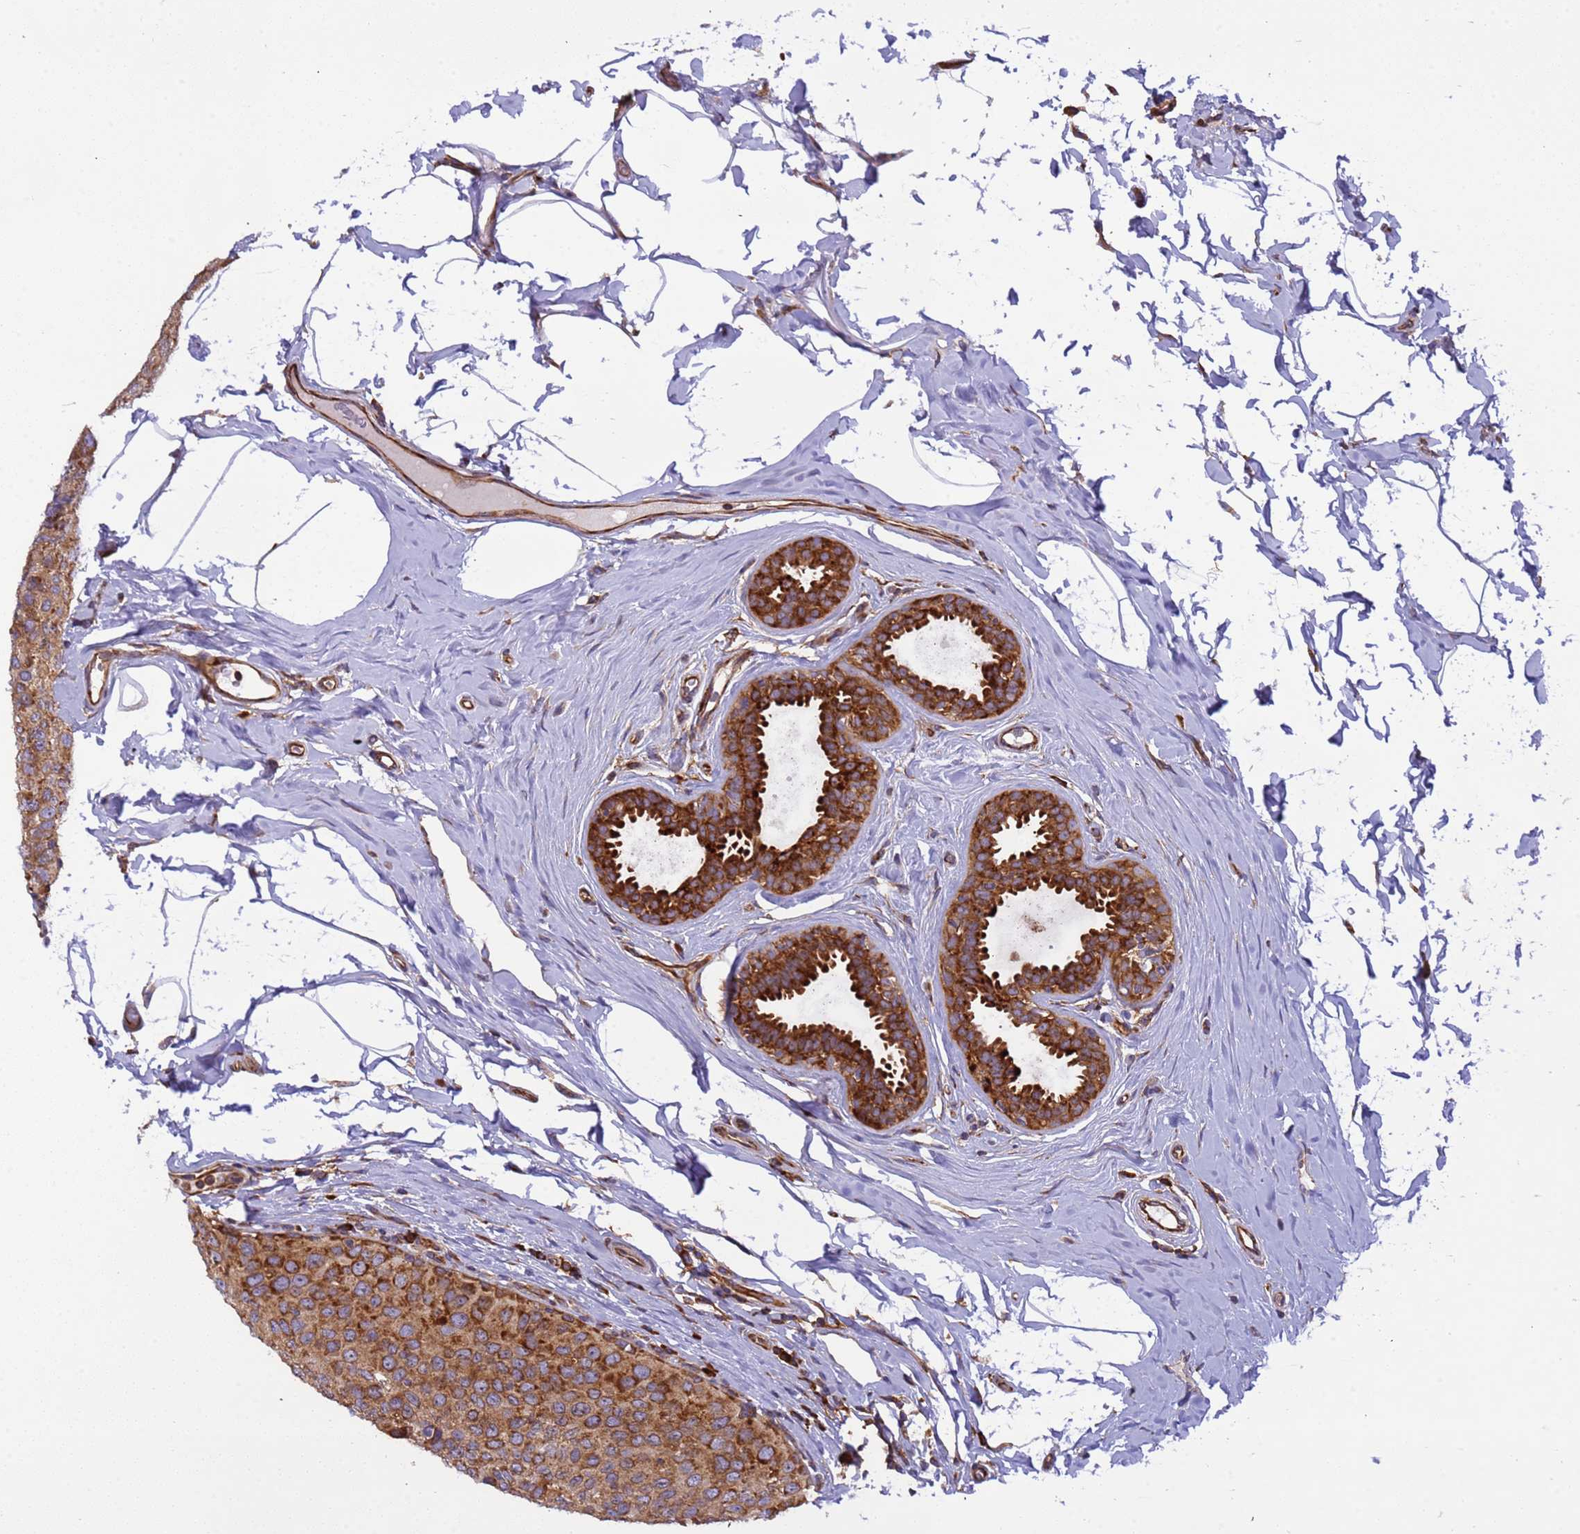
{"staining": {"intensity": "moderate", "quantity": ">75%", "location": "cytoplasmic/membranous"}, "tissue": "breast cancer", "cell_type": "Tumor cells", "image_type": "cancer", "snomed": [{"axis": "morphology", "description": "Duct carcinoma"}, {"axis": "topography", "description": "Breast"}], "caption": "Protein expression by IHC displays moderate cytoplasmic/membranous positivity in approximately >75% of tumor cells in breast cancer (intraductal carcinoma).", "gene": "RPL36", "patient": {"sex": "female", "age": 55}}